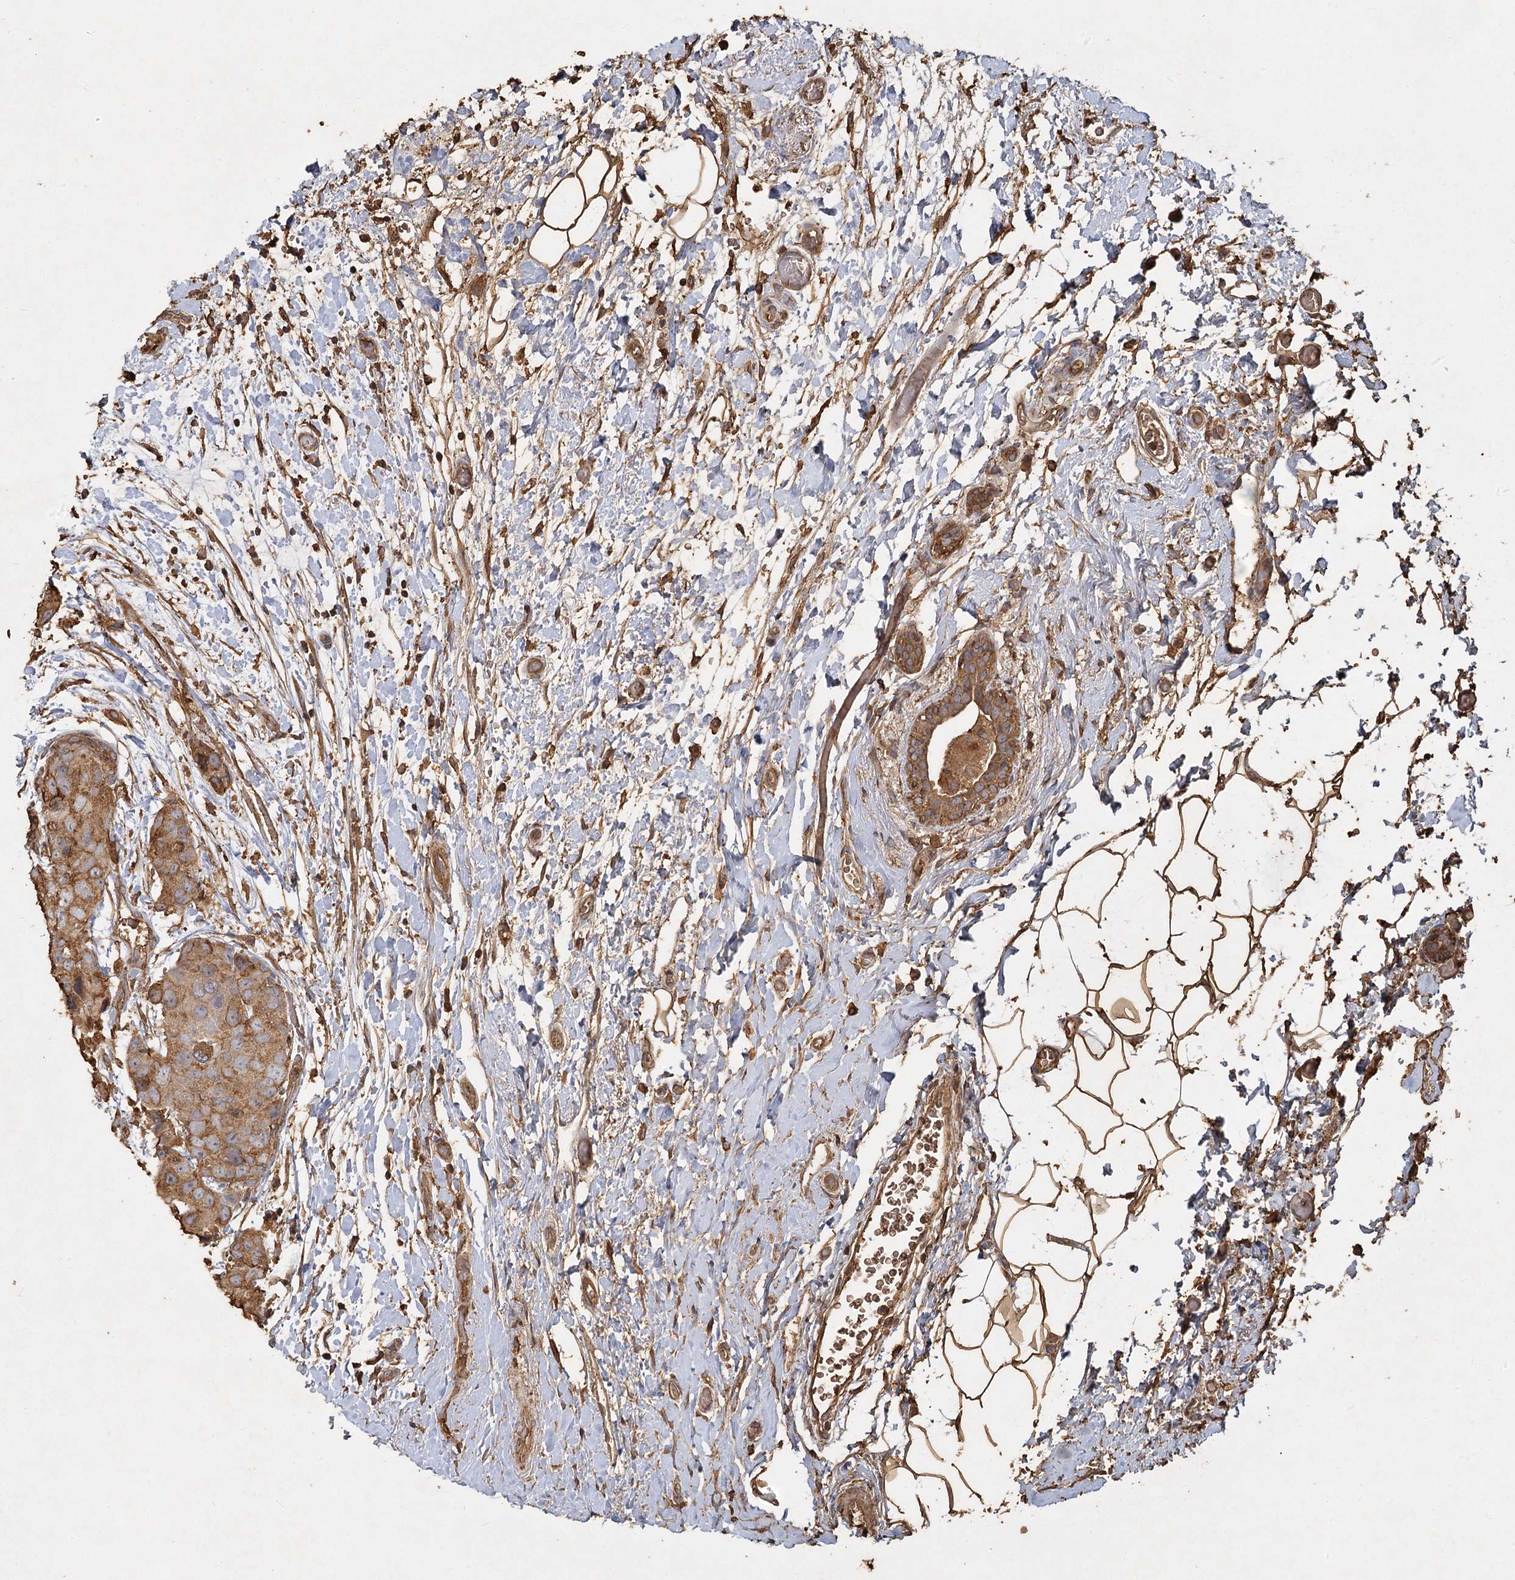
{"staining": {"intensity": "moderate", "quantity": ">75%", "location": "cytoplasmic/membranous"}, "tissue": "breast cancer", "cell_type": "Tumor cells", "image_type": "cancer", "snomed": [{"axis": "morphology", "description": "Duct carcinoma"}, {"axis": "topography", "description": "Breast"}], "caption": "Moderate cytoplasmic/membranous expression is appreciated in approximately >75% of tumor cells in breast cancer (infiltrating ductal carcinoma). The protein is shown in brown color, while the nuclei are stained blue.", "gene": "PIK3C2A", "patient": {"sex": "female", "age": 62}}